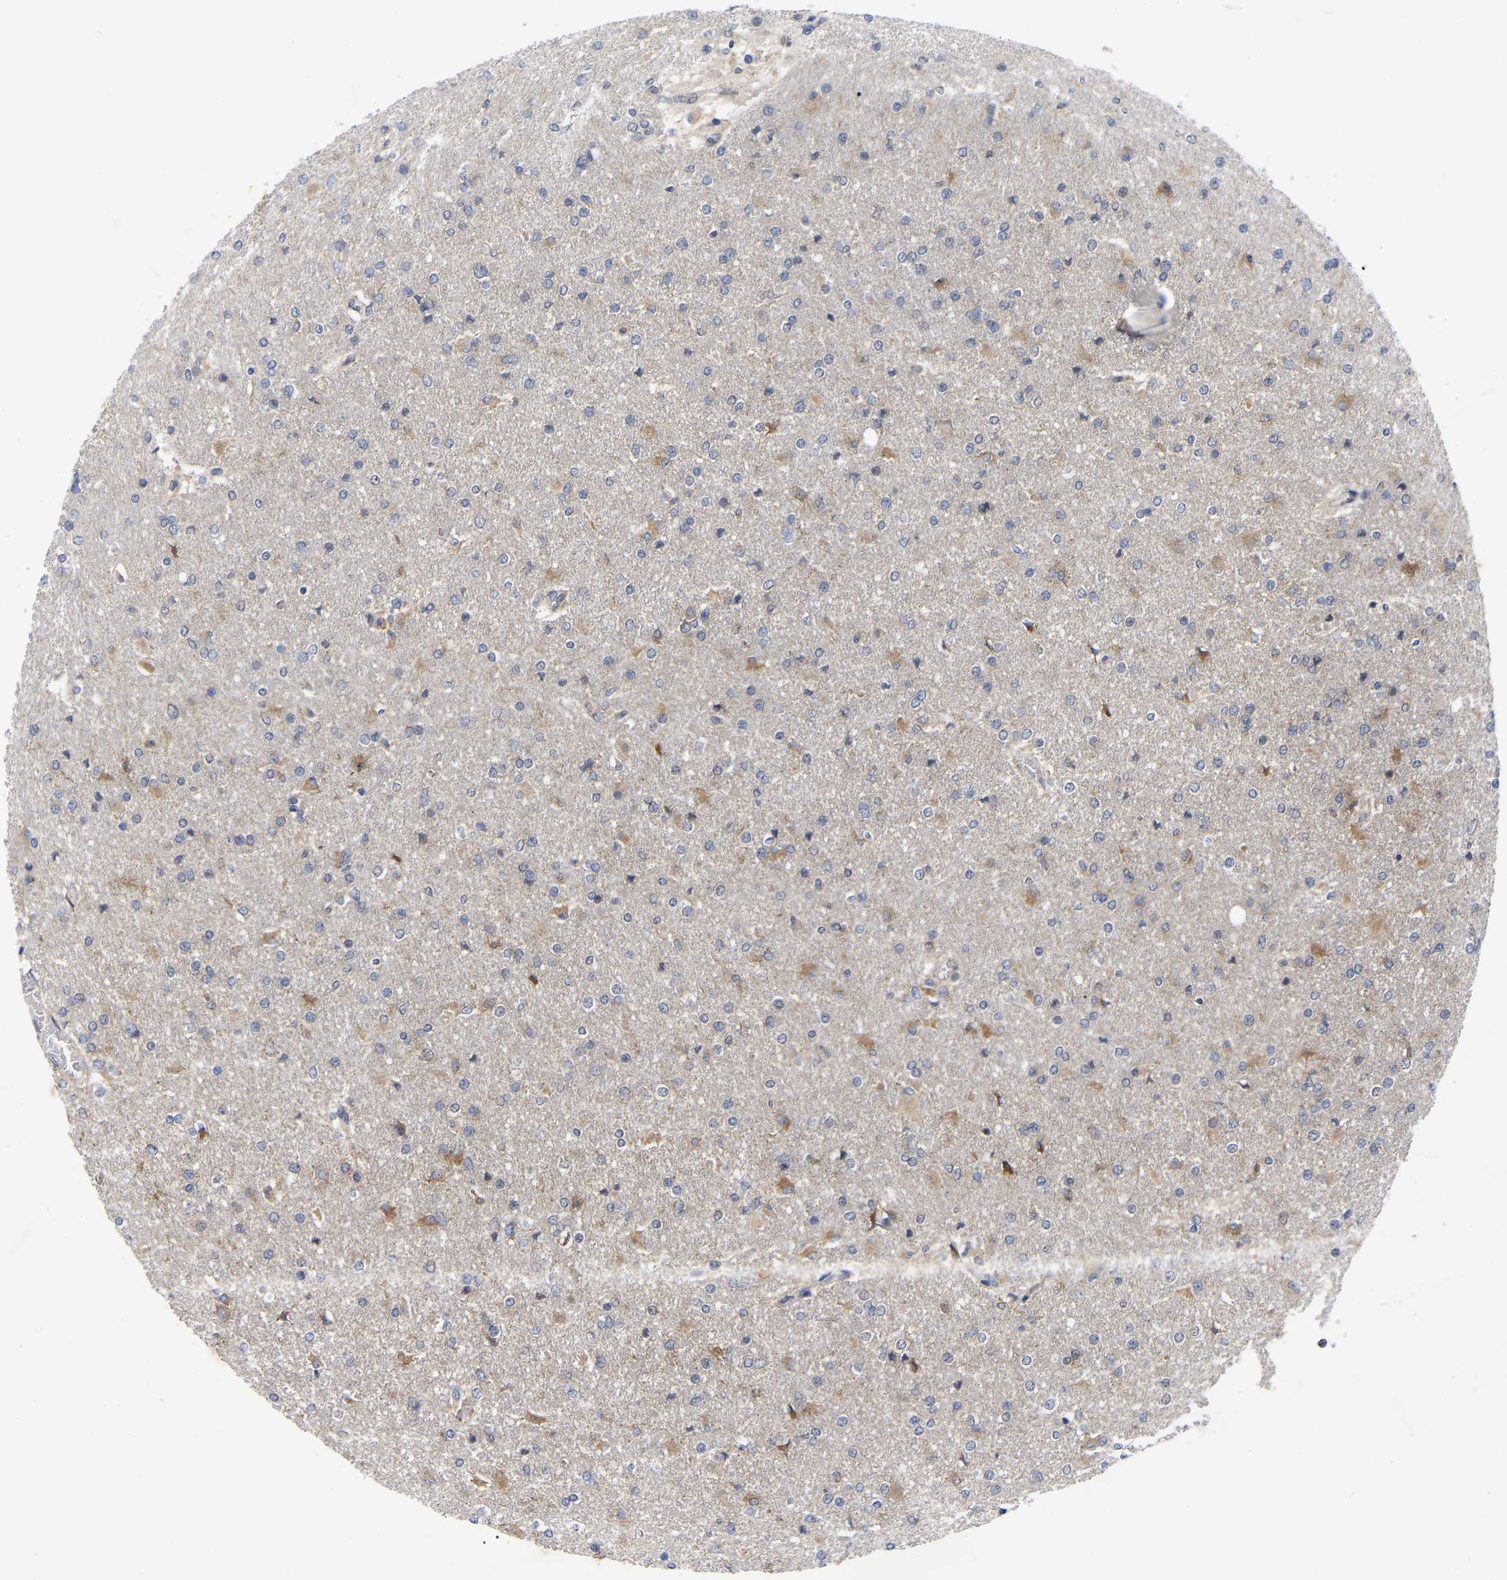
{"staining": {"intensity": "moderate", "quantity": "<25%", "location": "cytoplasmic/membranous"}, "tissue": "glioma", "cell_type": "Tumor cells", "image_type": "cancer", "snomed": [{"axis": "morphology", "description": "Glioma, malignant, High grade"}, {"axis": "topography", "description": "Cerebral cortex"}], "caption": "Immunohistochemical staining of human glioma displays low levels of moderate cytoplasmic/membranous expression in about <25% of tumor cells.", "gene": "TCP1", "patient": {"sex": "female", "age": 36}}